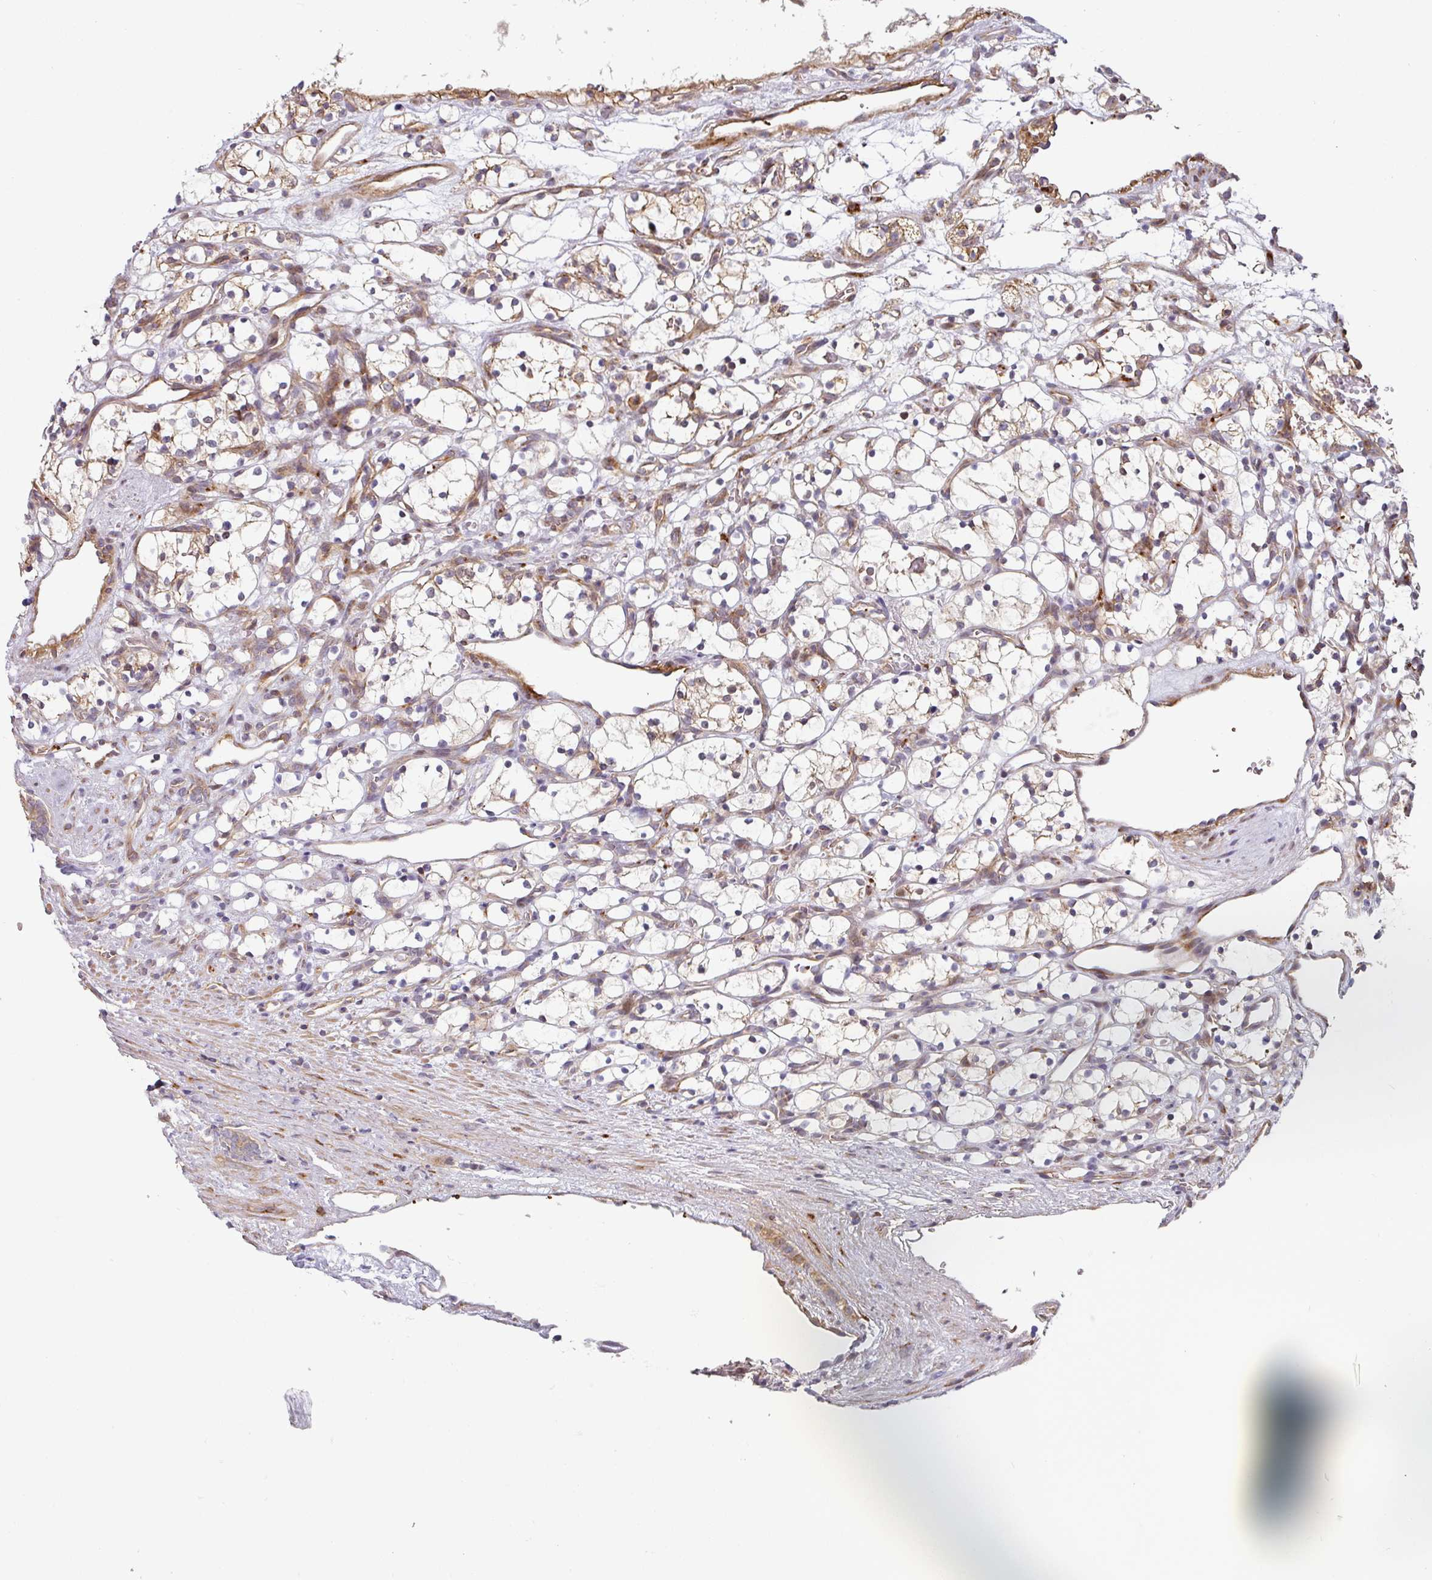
{"staining": {"intensity": "negative", "quantity": "none", "location": "none"}, "tissue": "renal cancer", "cell_type": "Tumor cells", "image_type": "cancer", "snomed": [{"axis": "morphology", "description": "Adenocarcinoma, NOS"}, {"axis": "topography", "description": "Kidney"}], "caption": "This is a histopathology image of immunohistochemistry (IHC) staining of adenocarcinoma (renal), which shows no expression in tumor cells.", "gene": "CASP2", "patient": {"sex": "female", "age": 69}}